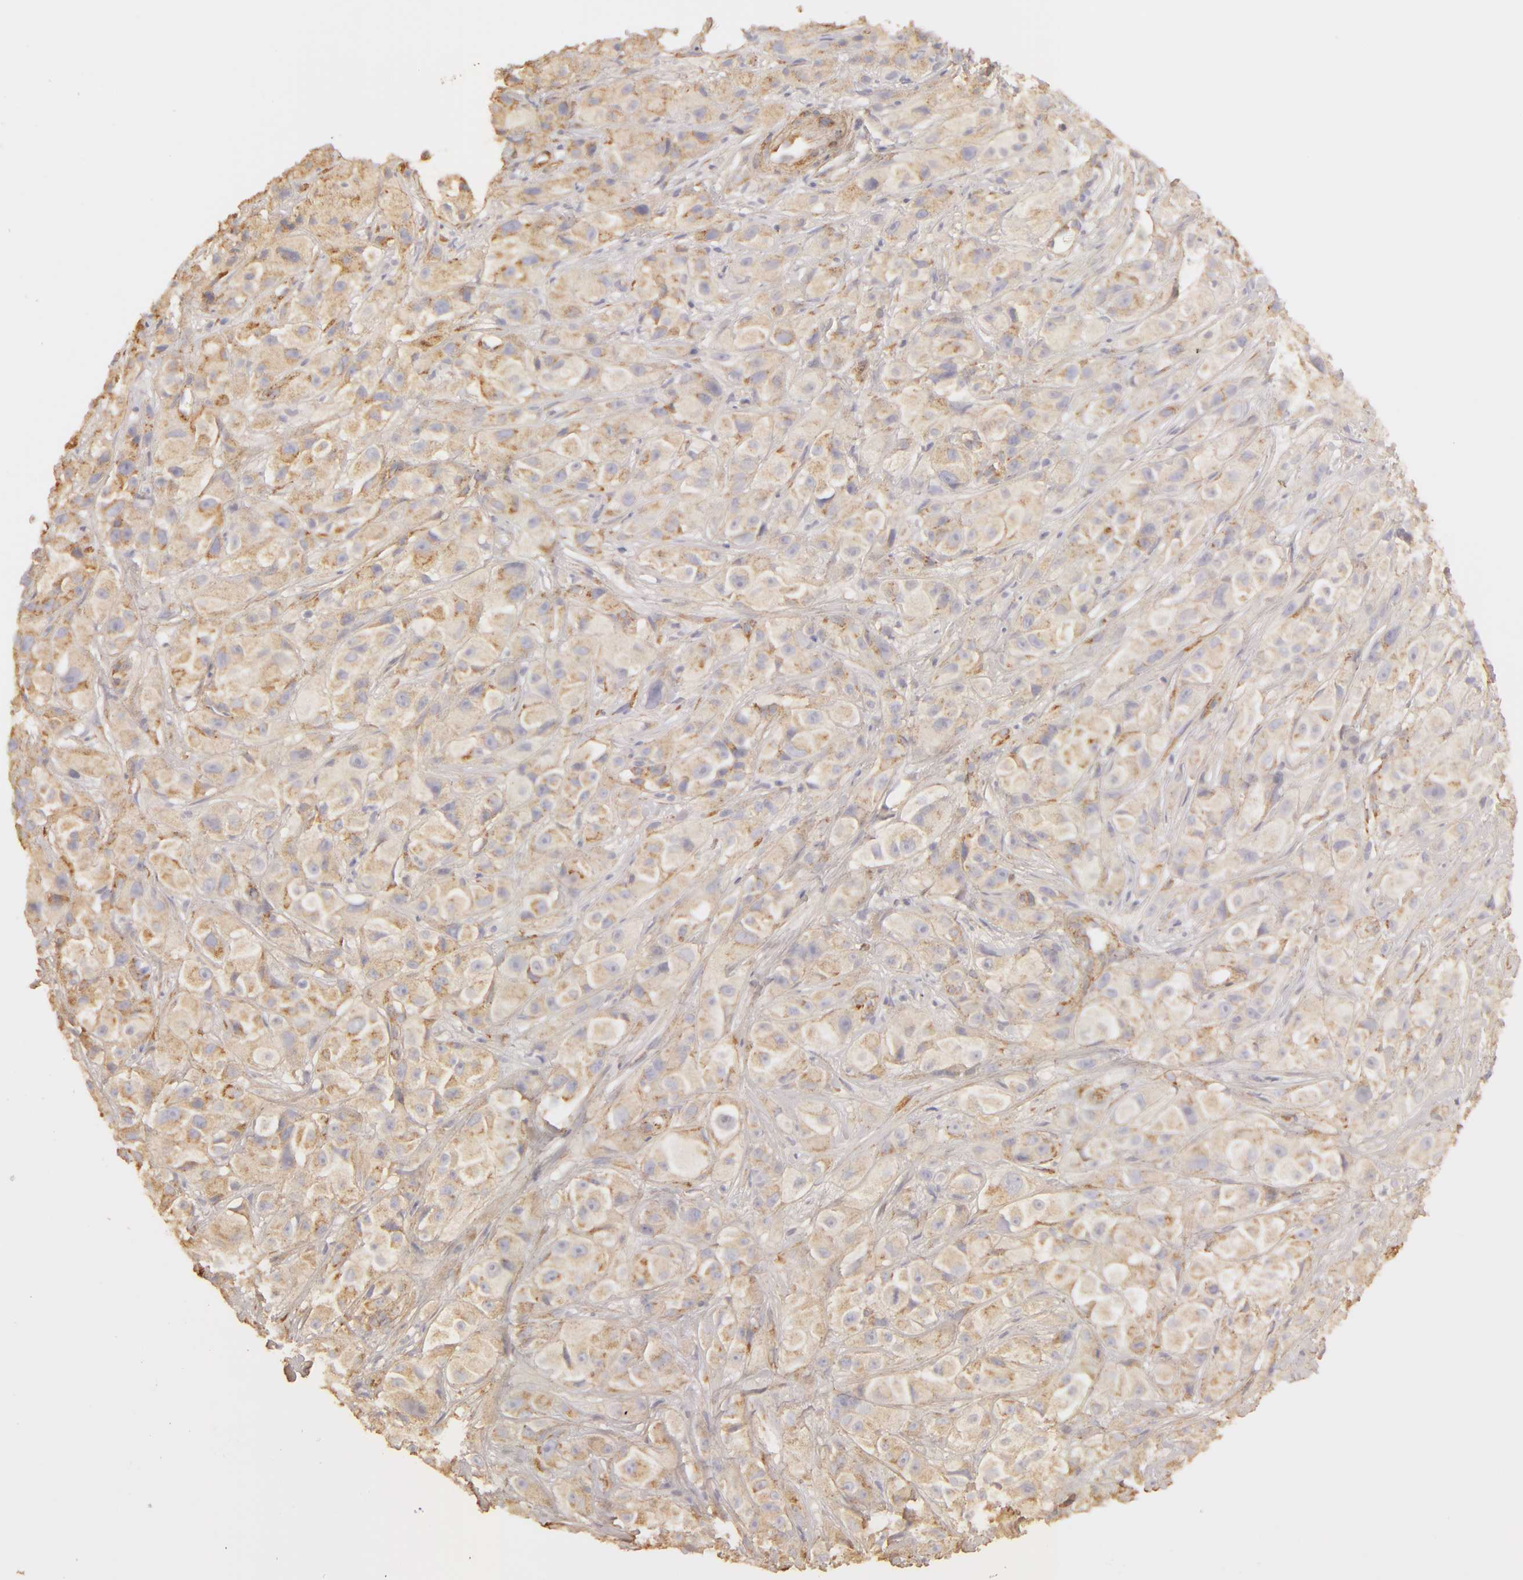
{"staining": {"intensity": "weak", "quantity": ">75%", "location": "cytoplasmic/membranous"}, "tissue": "melanoma", "cell_type": "Tumor cells", "image_type": "cancer", "snomed": [{"axis": "morphology", "description": "Malignant melanoma, NOS"}, {"axis": "topography", "description": "Skin"}], "caption": "A low amount of weak cytoplasmic/membranous positivity is present in approximately >75% of tumor cells in malignant melanoma tissue. Using DAB (brown) and hematoxylin (blue) stains, captured at high magnification using brightfield microscopy.", "gene": "COL4A1", "patient": {"sex": "male", "age": 56}}